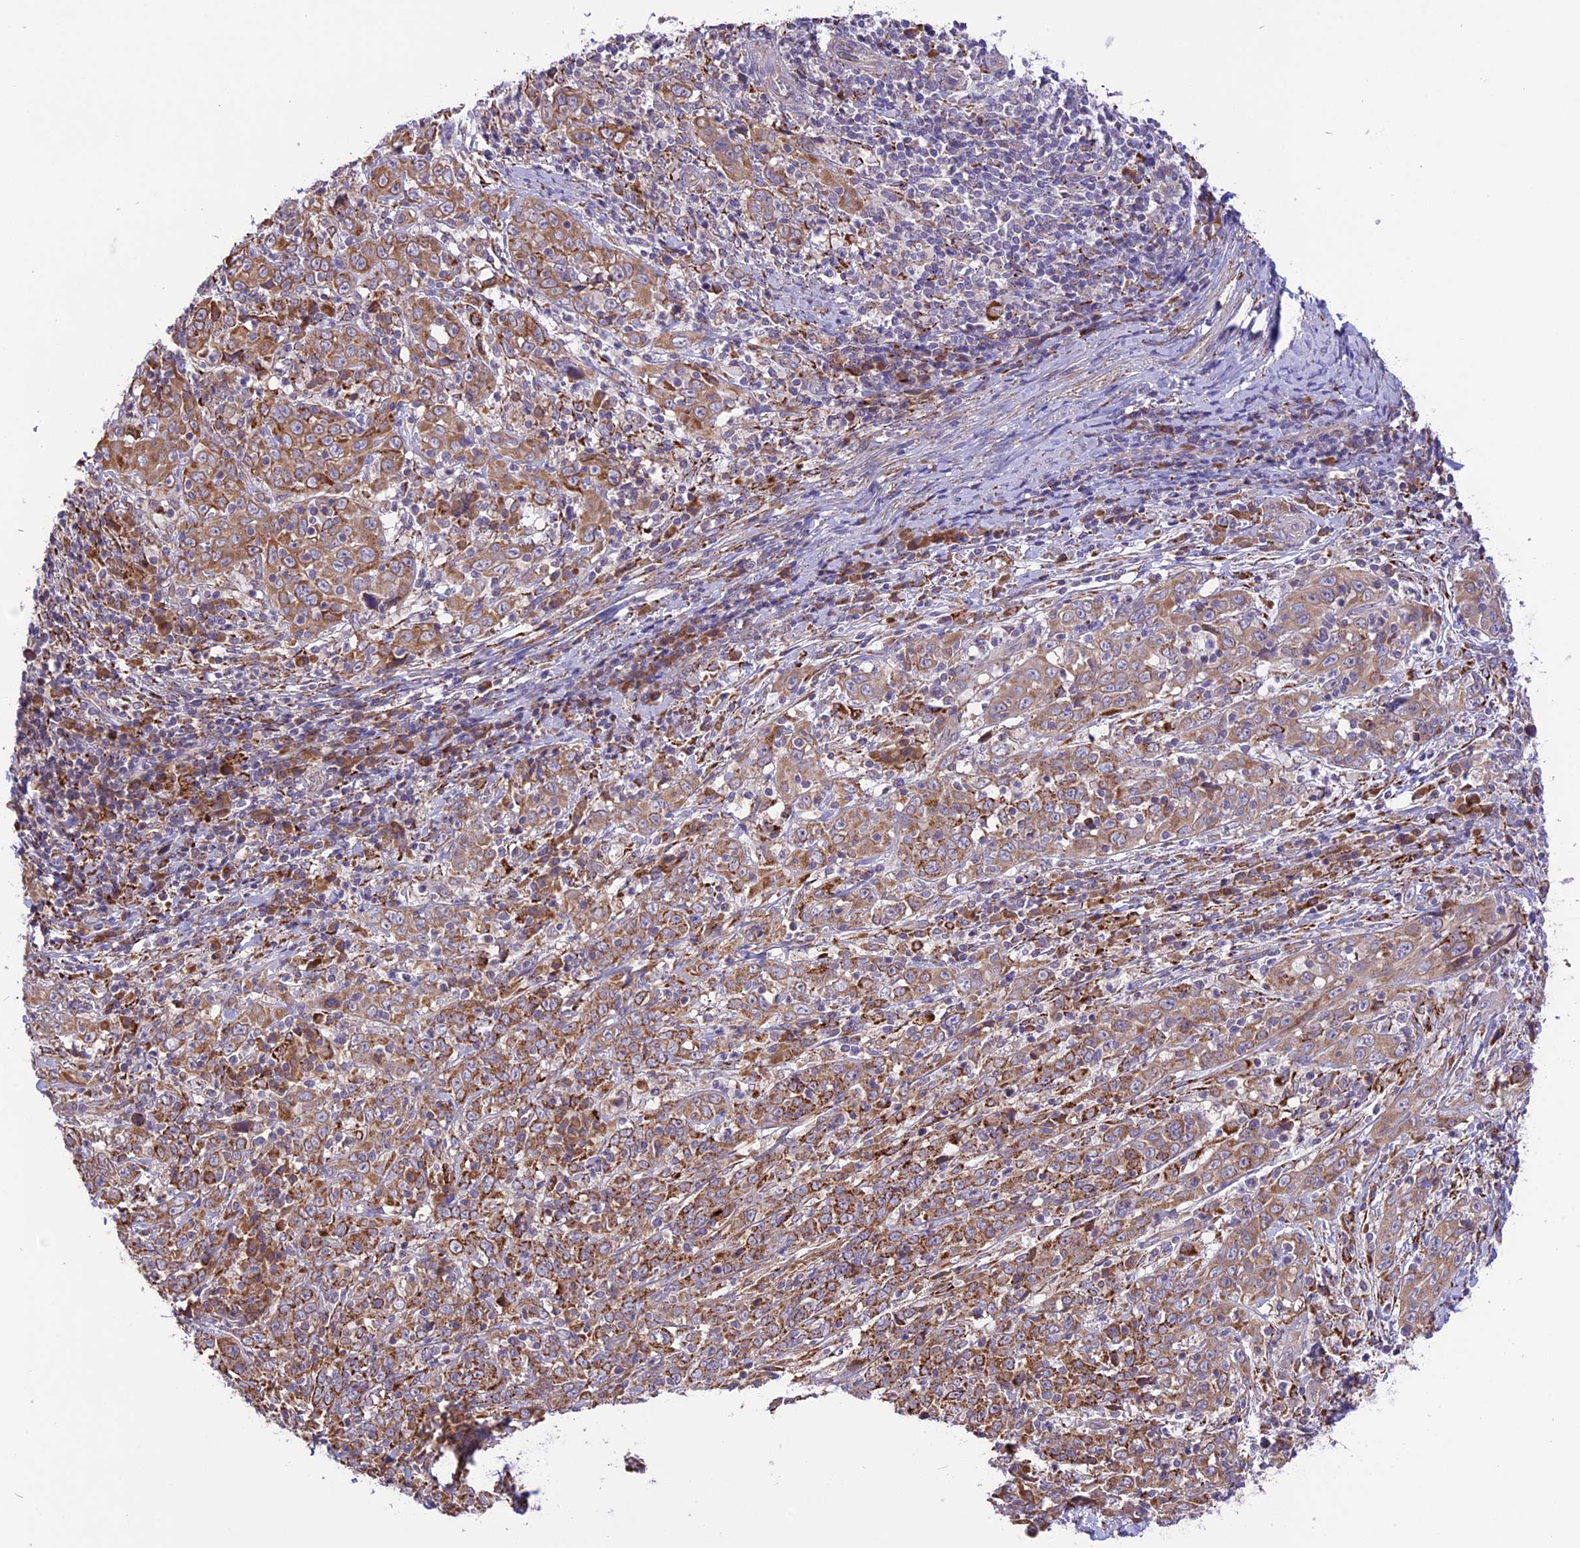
{"staining": {"intensity": "moderate", "quantity": ">75%", "location": "cytoplasmic/membranous"}, "tissue": "cervical cancer", "cell_type": "Tumor cells", "image_type": "cancer", "snomed": [{"axis": "morphology", "description": "Squamous cell carcinoma, NOS"}, {"axis": "topography", "description": "Cervix"}], "caption": "Protein expression by immunohistochemistry displays moderate cytoplasmic/membranous expression in about >75% of tumor cells in cervical cancer (squamous cell carcinoma).", "gene": "ARMCX6", "patient": {"sex": "female", "age": 46}}